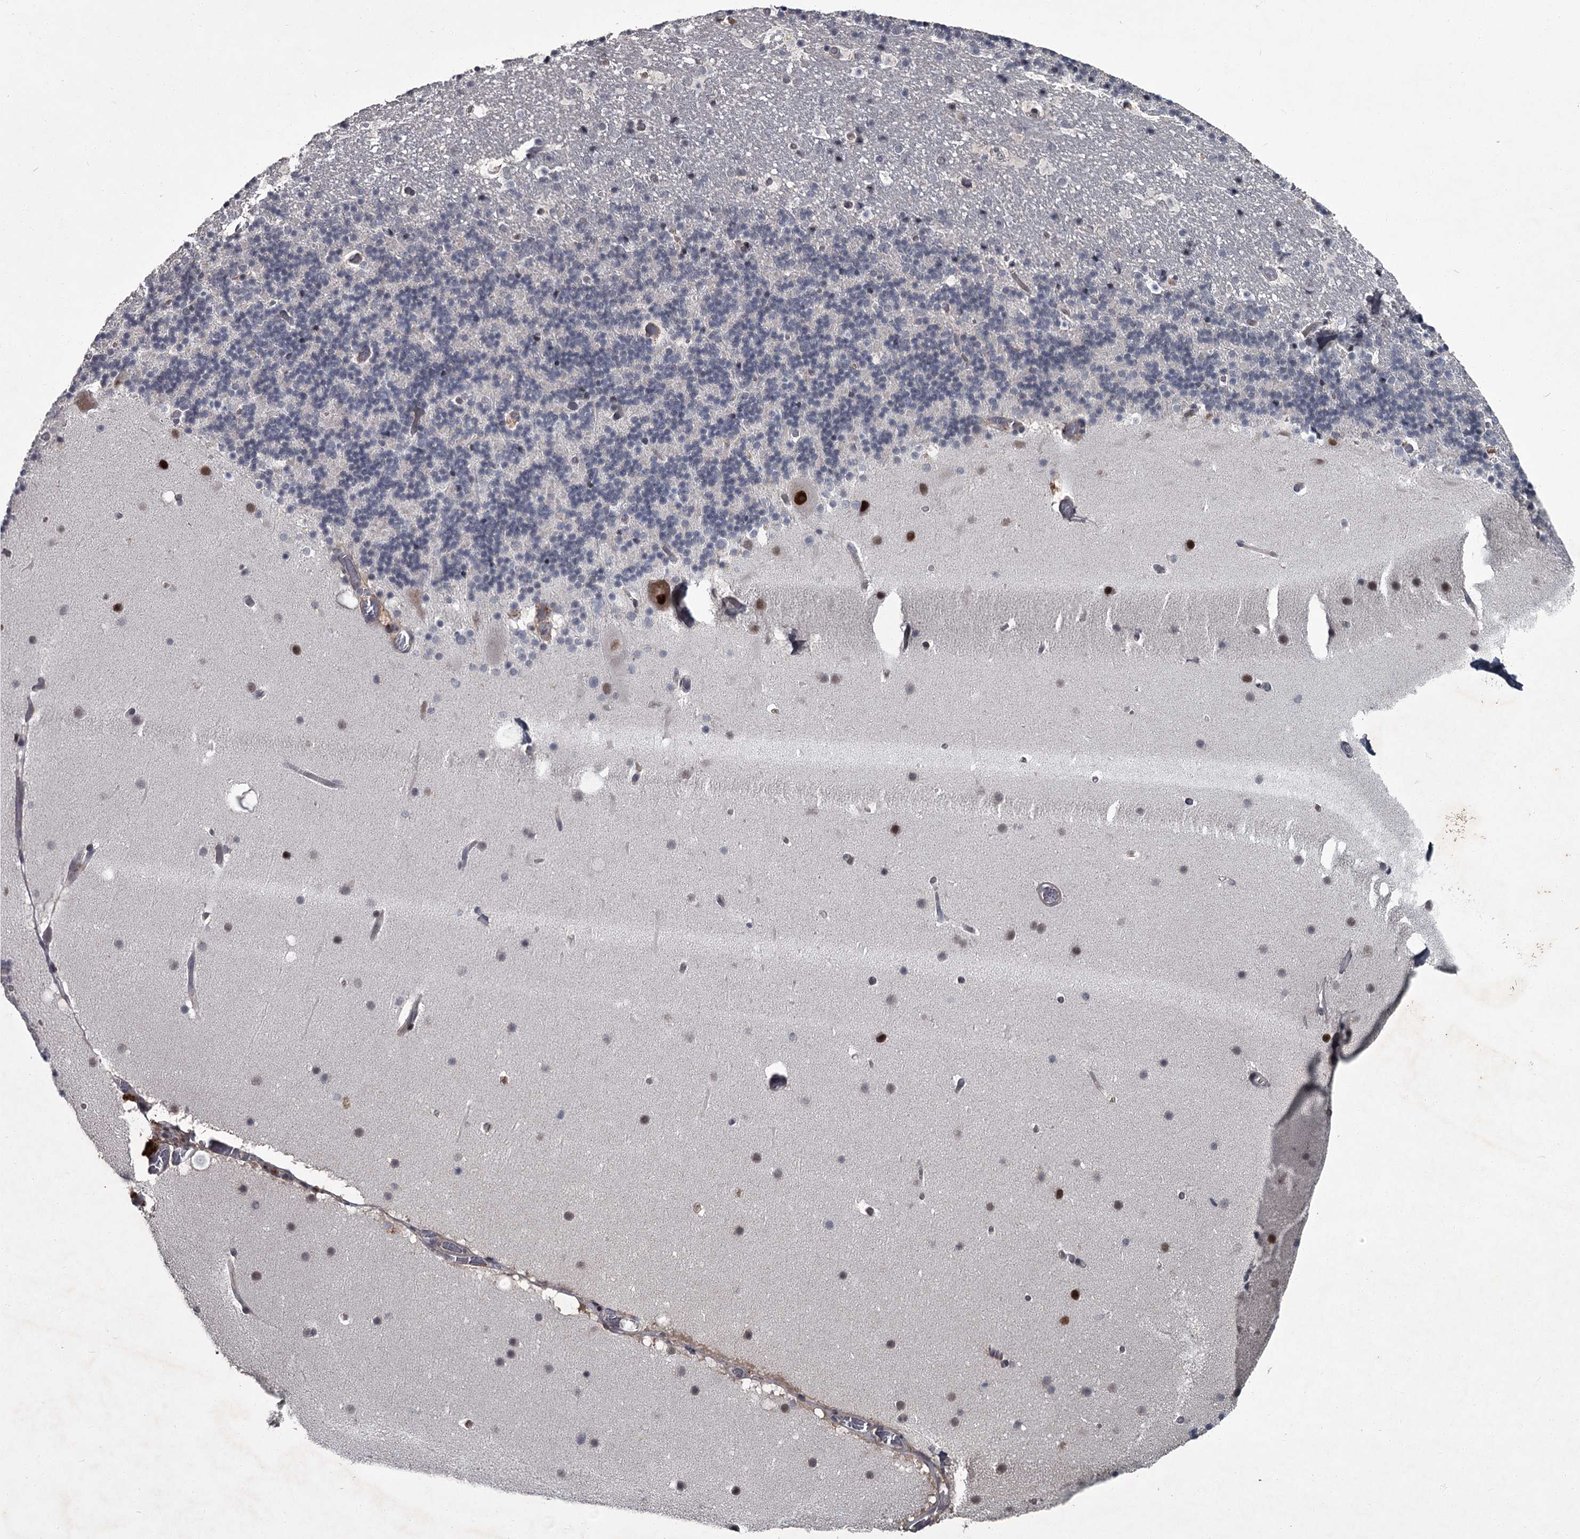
{"staining": {"intensity": "negative", "quantity": "none", "location": "none"}, "tissue": "cerebellum", "cell_type": "Cells in granular layer", "image_type": "normal", "snomed": [{"axis": "morphology", "description": "Normal tissue, NOS"}, {"axis": "topography", "description": "Cerebellum"}], "caption": "Immunohistochemistry photomicrograph of benign cerebellum: human cerebellum stained with DAB reveals no significant protein positivity in cells in granular layer. (Brightfield microscopy of DAB (3,3'-diaminobenzidine) immunohistochemistry (IHC) at high magnification).", "gene": "FLVCR2", "patient": {"sex": "male", "age": 57}}